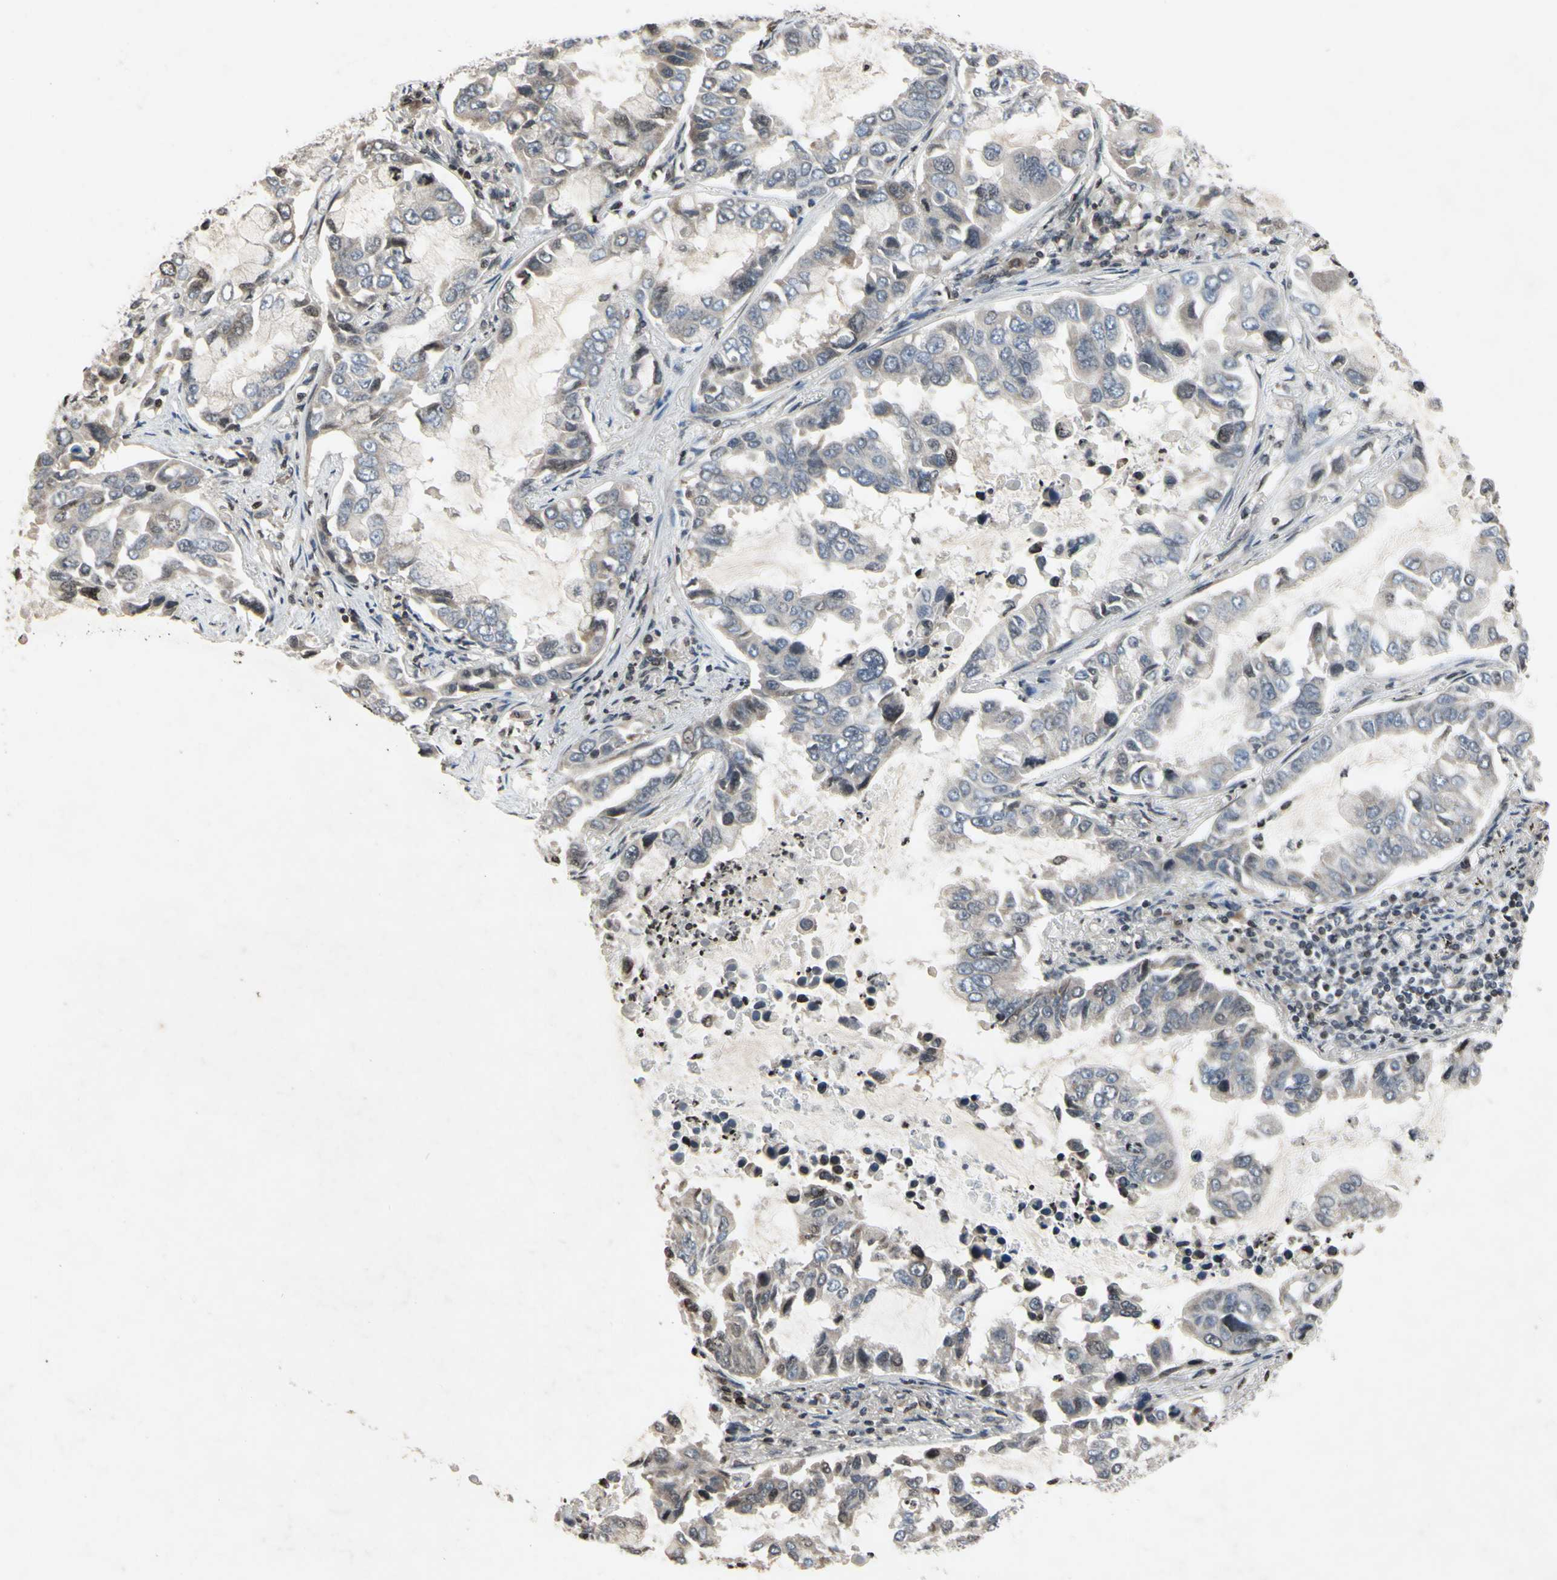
{"staining": {"intensity": "weak", "quantity": "<25%", "location": "cytoplasmic/membranous,nuclear"}, "tissue": "lung cancer", "cell_type": "Tumor cells", "image_type": "cancer", "snomed": [{"axis": "morphology", "description": "Adenocarcinoma, NOS"}, {"axis": "topography", "description": "Lung"}], "caption": "Tumor cells are negative for protein expression in human lung cancer (adenocarcinoma).", "gene": "ARG1", "patient": {"sex": "male", "age": 64}}